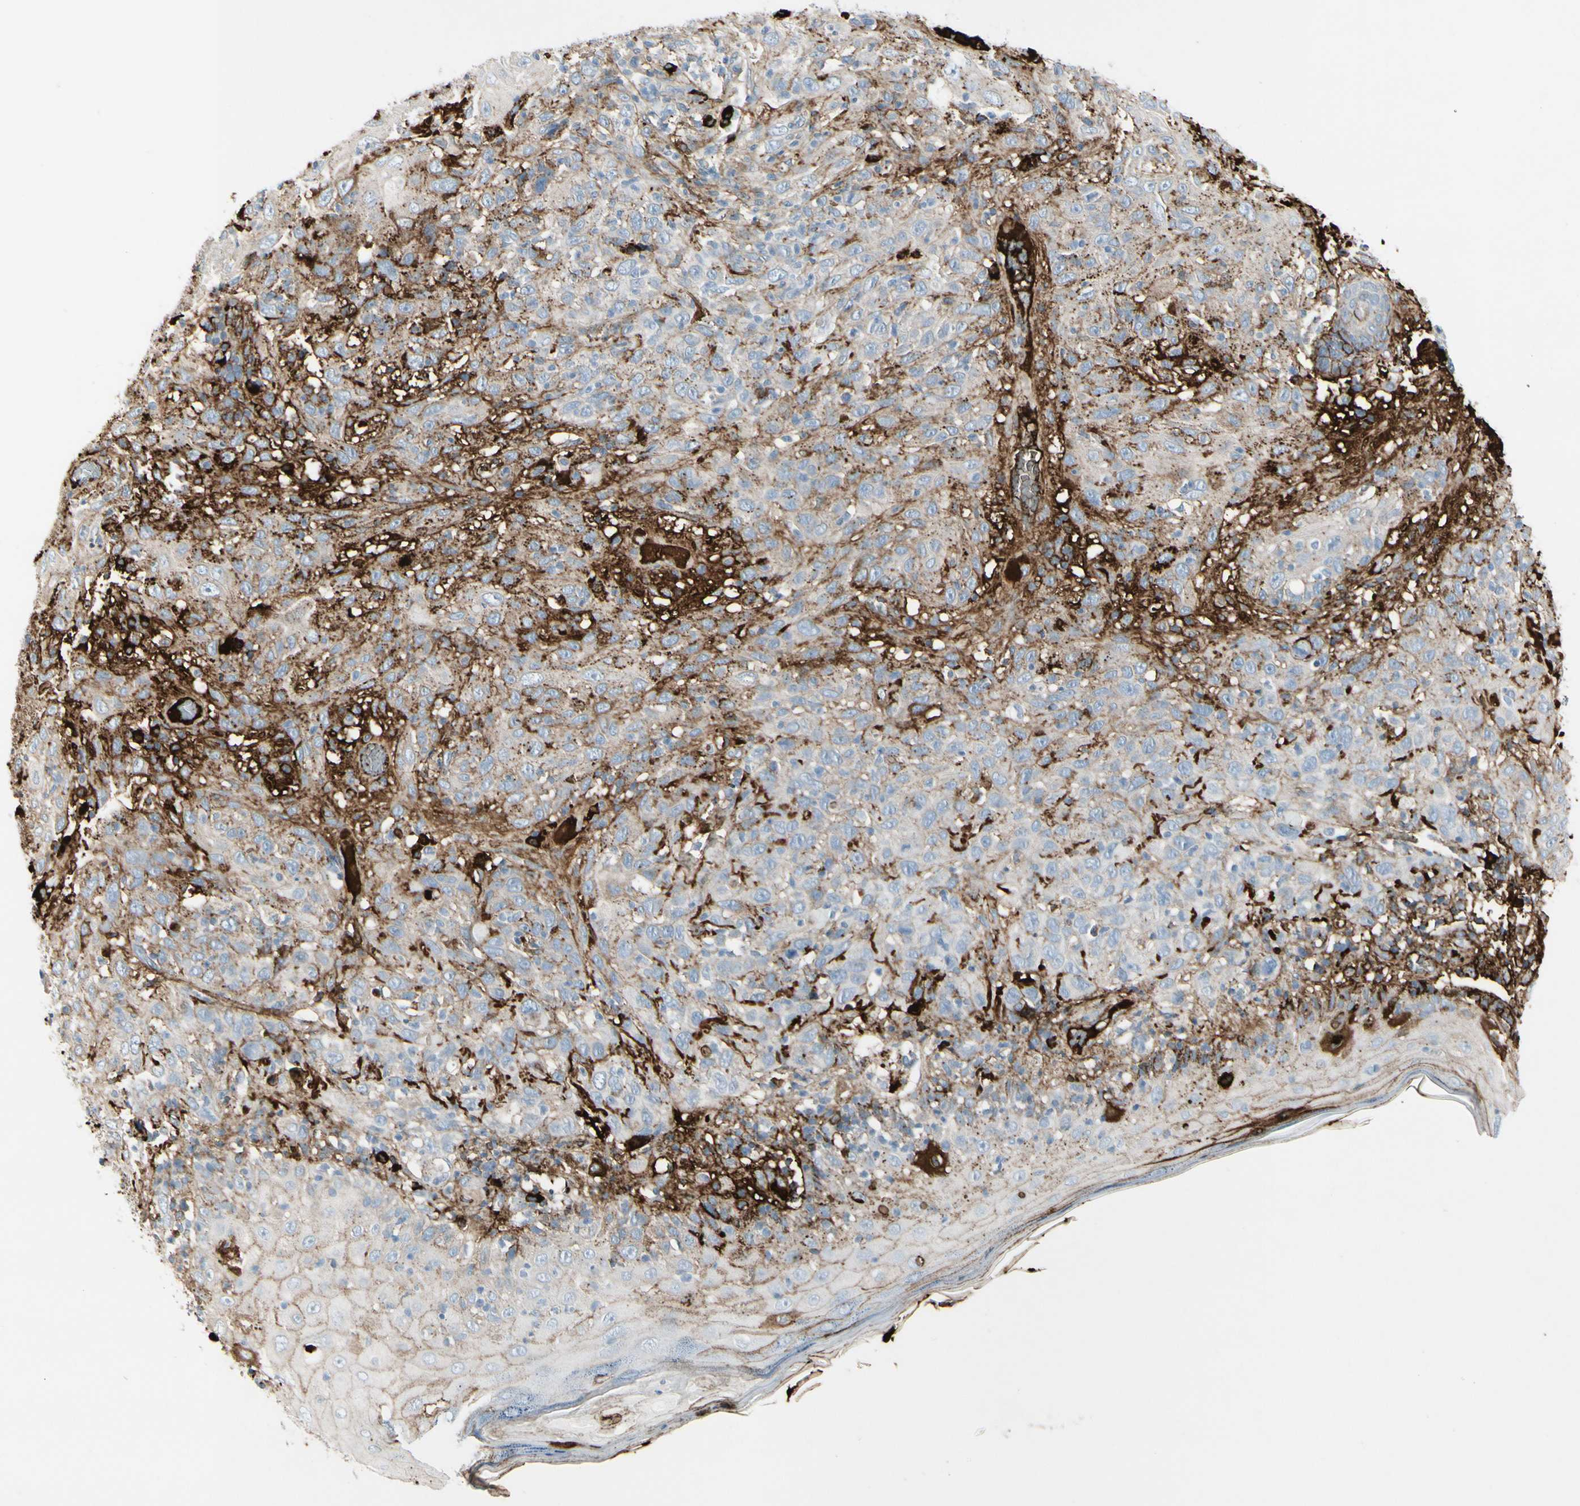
{"staining": {"intensity": "strong", "quantity": "25%-75%", "location": "cytoplasmic/membranous"}, "tissue": "skin cancer", "cell_type": "Tumor cells", "image_type": "cancer", "snomed": [{"axis": "morphology", "description": "Squamous cell carcinoma, NOS"}, {"axis": "topography", "description": "Skin"}], "caption": "This is a histology image of IHC staining of squamous cell carcinoma (skin), which shows strong expression in the cytoplasmic/membranous of tumor cells.", "gene": "IGHG1", "patient": {"sex": "female", "age": 88}}